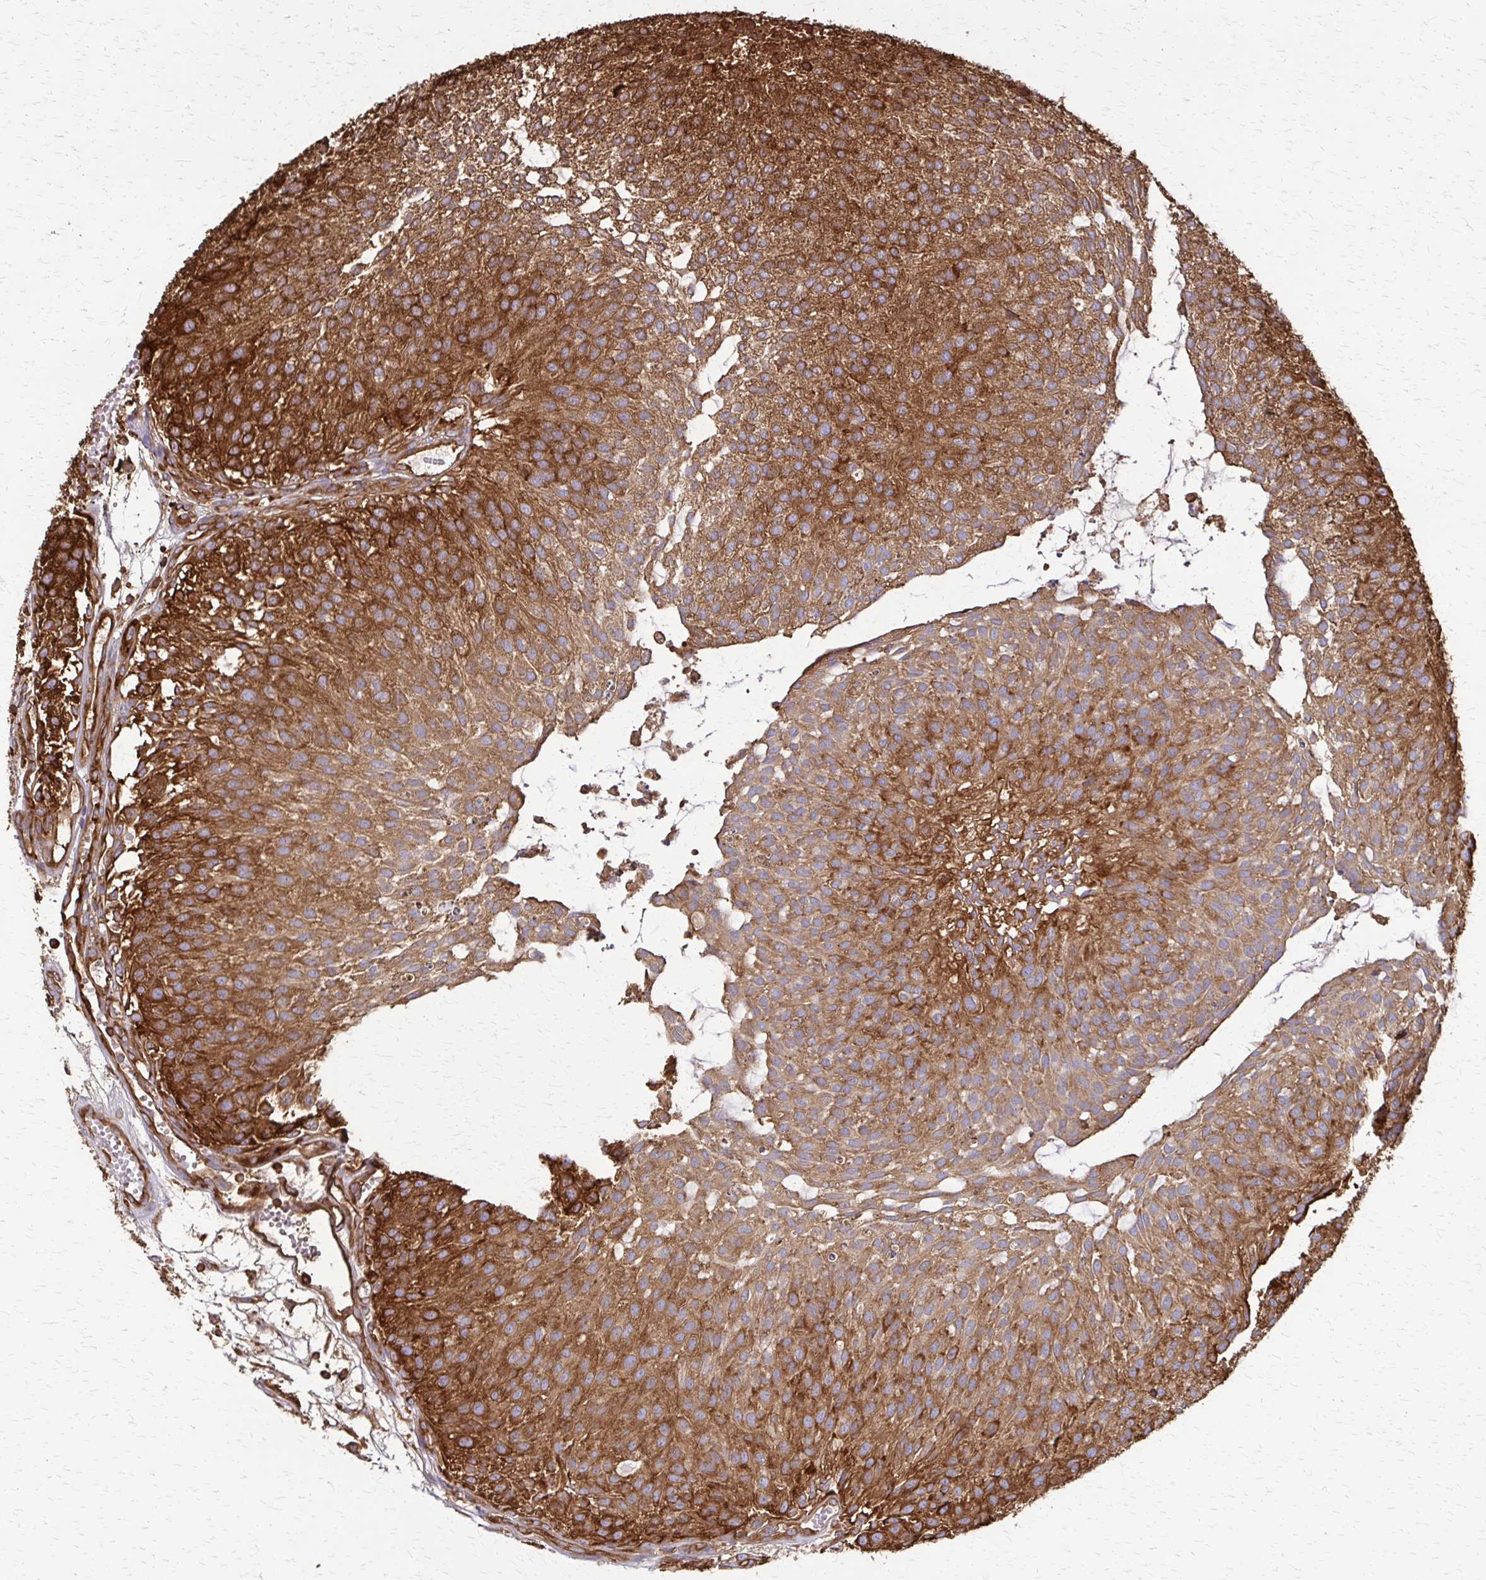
{"staining": {"intensity": "strong", "quantity": ">75%", "location": "cytoplasmic/membranous"}, "tissue": "urothelial cancer", "cell_type": "Tumor cells", "image_type": "cancer", "snomed": [{"axis": "morphology", "description": "Urothelial carcinoma, NOS"}, {"axis": "topography", "description": "Urinary bladder"}], "caption": "A high amount of strong cytoplasmic/membranous expression is appreciated in approximately >75% of tumor cells in transitional cell carcinoma tissue. The protein is shown in brown color, while the nuclei are stained blue.", "gene": "EEF2", "patient": {"sex": "male", "age": 84}}